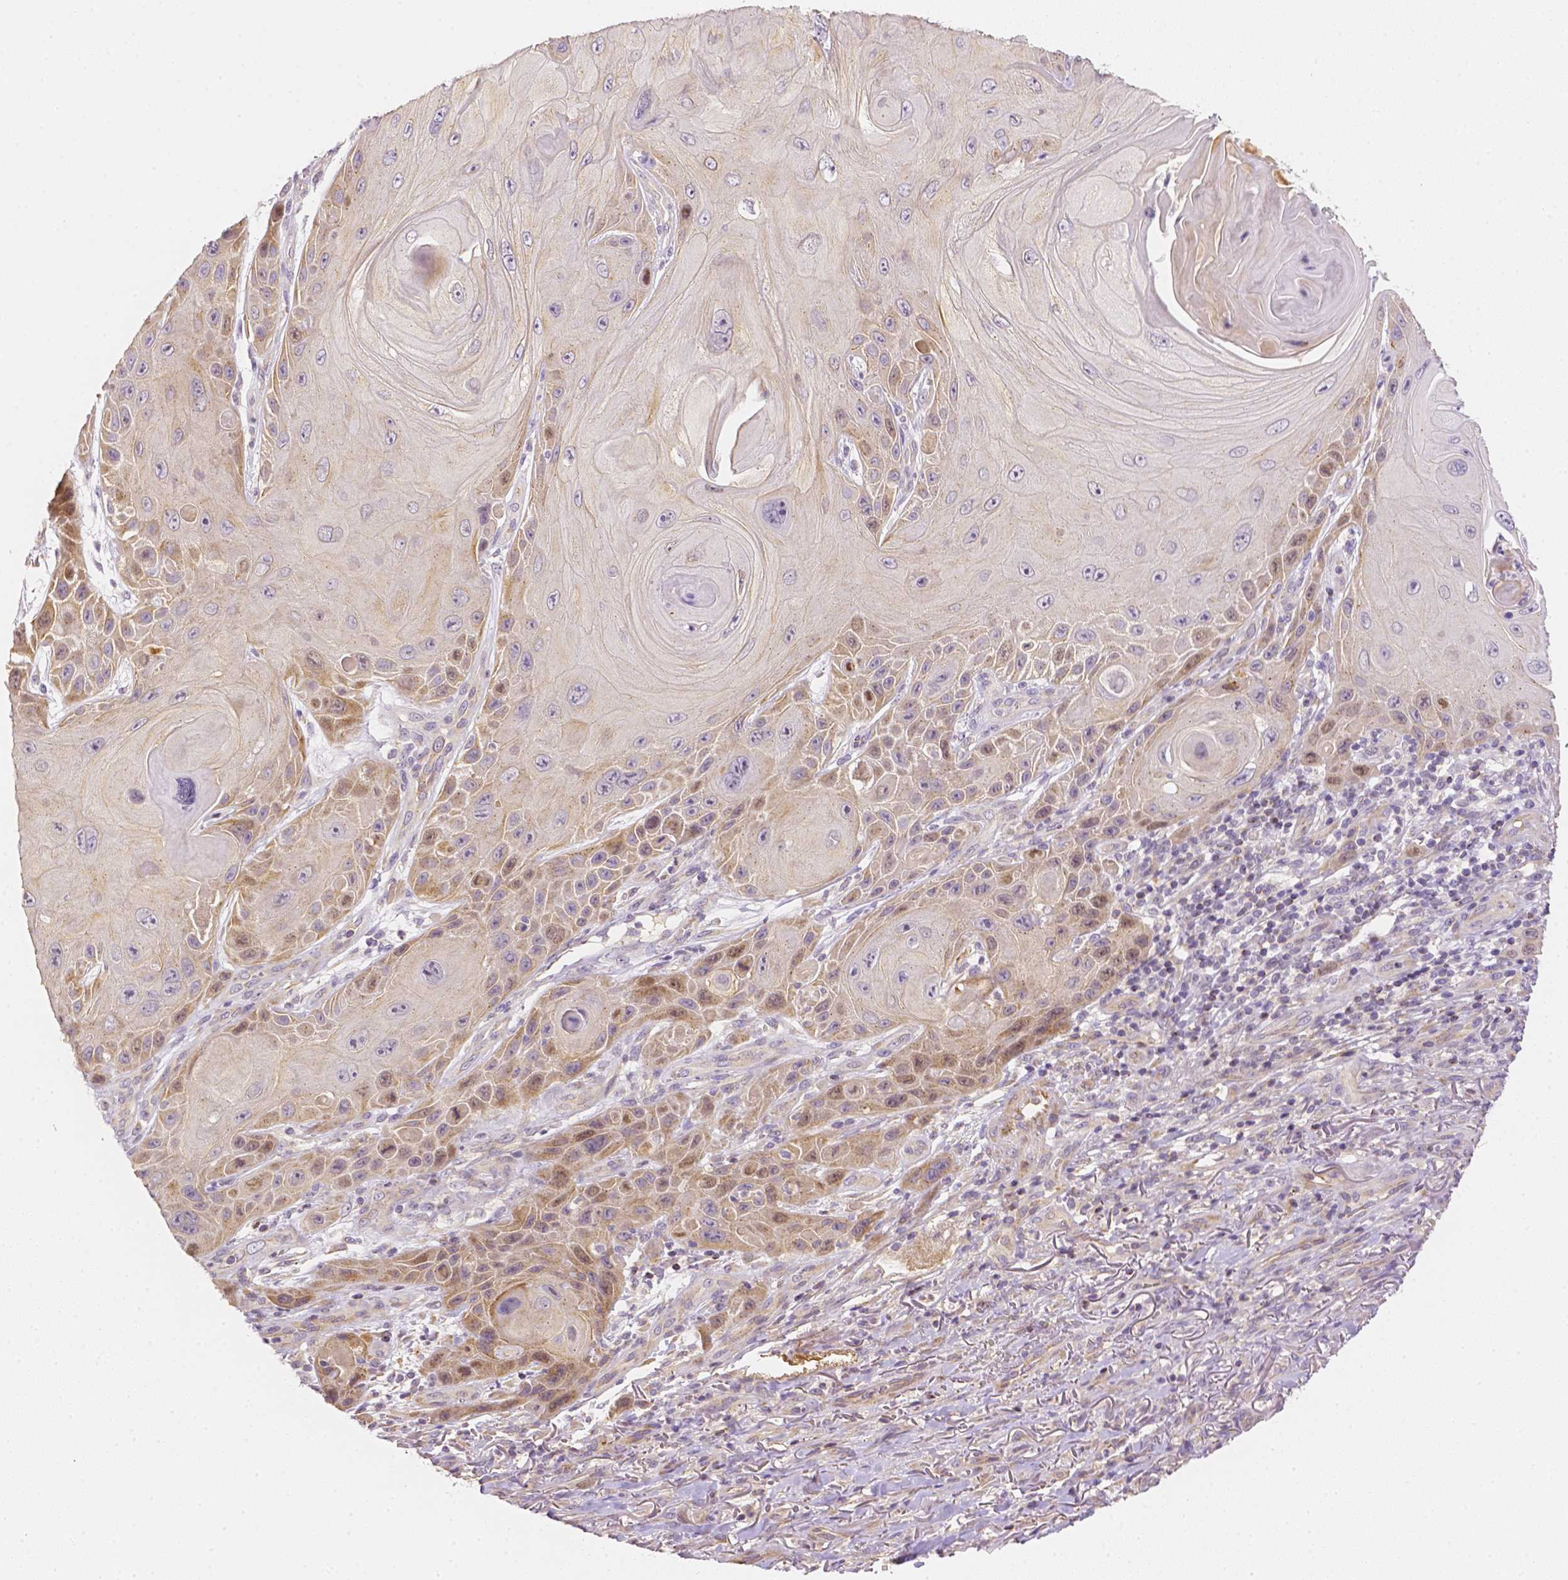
{"staining": {"intensity": "weak", "quantity": "25%-75%", "location": "cytoplasmic/membranous"}, "tissue": "skin cancer", "cell_type": "Tumor cells", "image_type": "cancer", "snomed": [{"axis": "morphology", "description": "Squamous cell carcinoma, NOS"}, {"axis": "topography", "description": "Skin"}], "caption": "An IHC image of neoplastic tissue is shown. Protein staining in brown shows weak cytoplasmic/membranous positivity in skin cancer (squamous cell carcinoma) within tumor cells.", "gene": "C10orf67", "patient": {"sex": "female", "age": 94}}